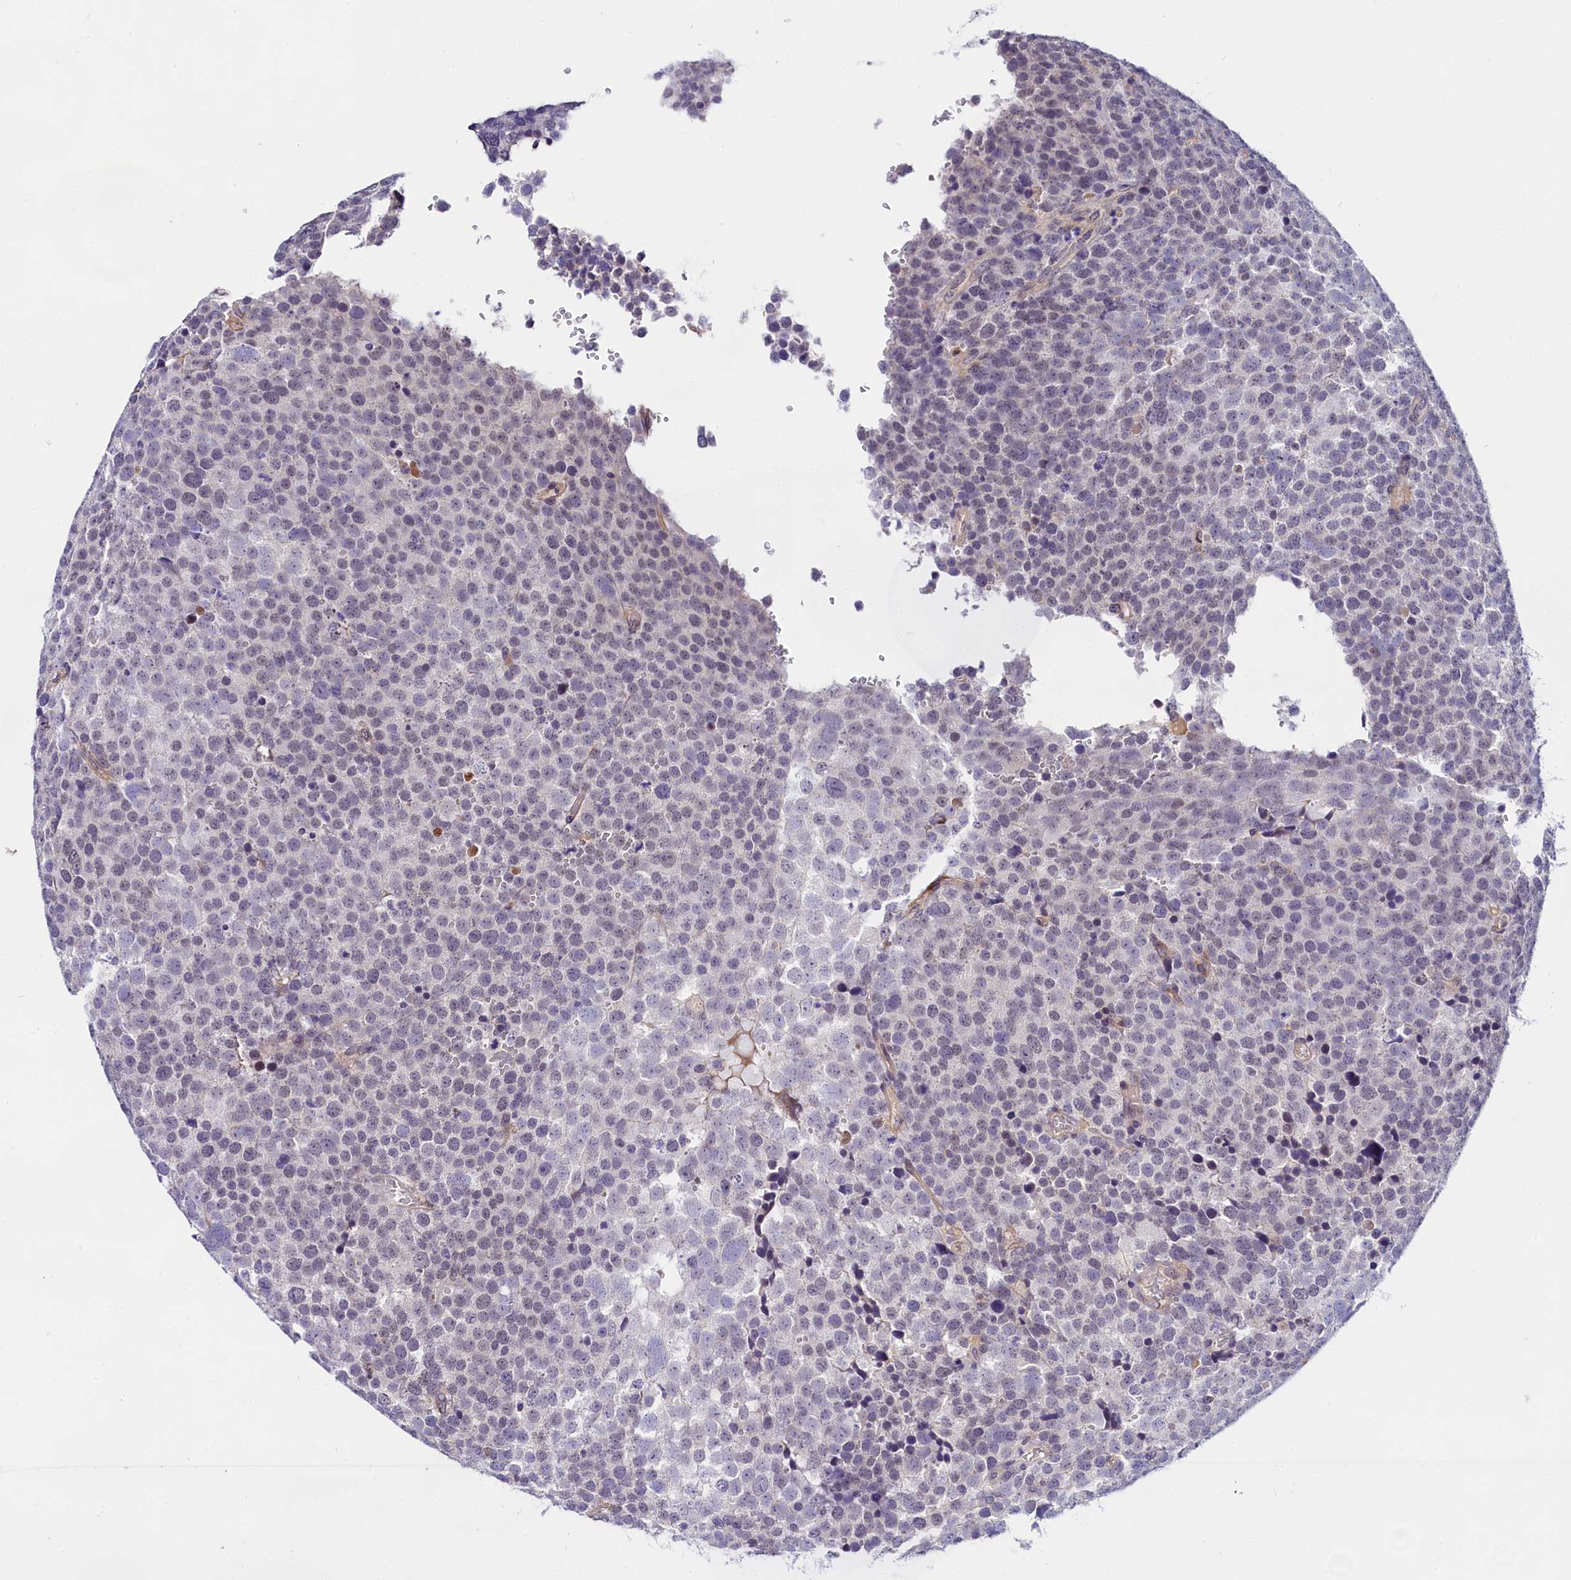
{"staining": {"intensity": "negative", "quantity": "none", "location": "none"}, "tissue": "testis cancer", "cell_type": "Tumor cells", "image_type": "cancer", "snomed": [{"axis": "morphology", "description": "Seminoma, NOS"}, {"axis": "topography", "description": "Testis"}], "caption": "The immunohistochemistry micrograph has no significant expression in tumor cells of testis cancer tissue.", "gene": "OAS3", "patient": {"sex": "male", "age": 71}}